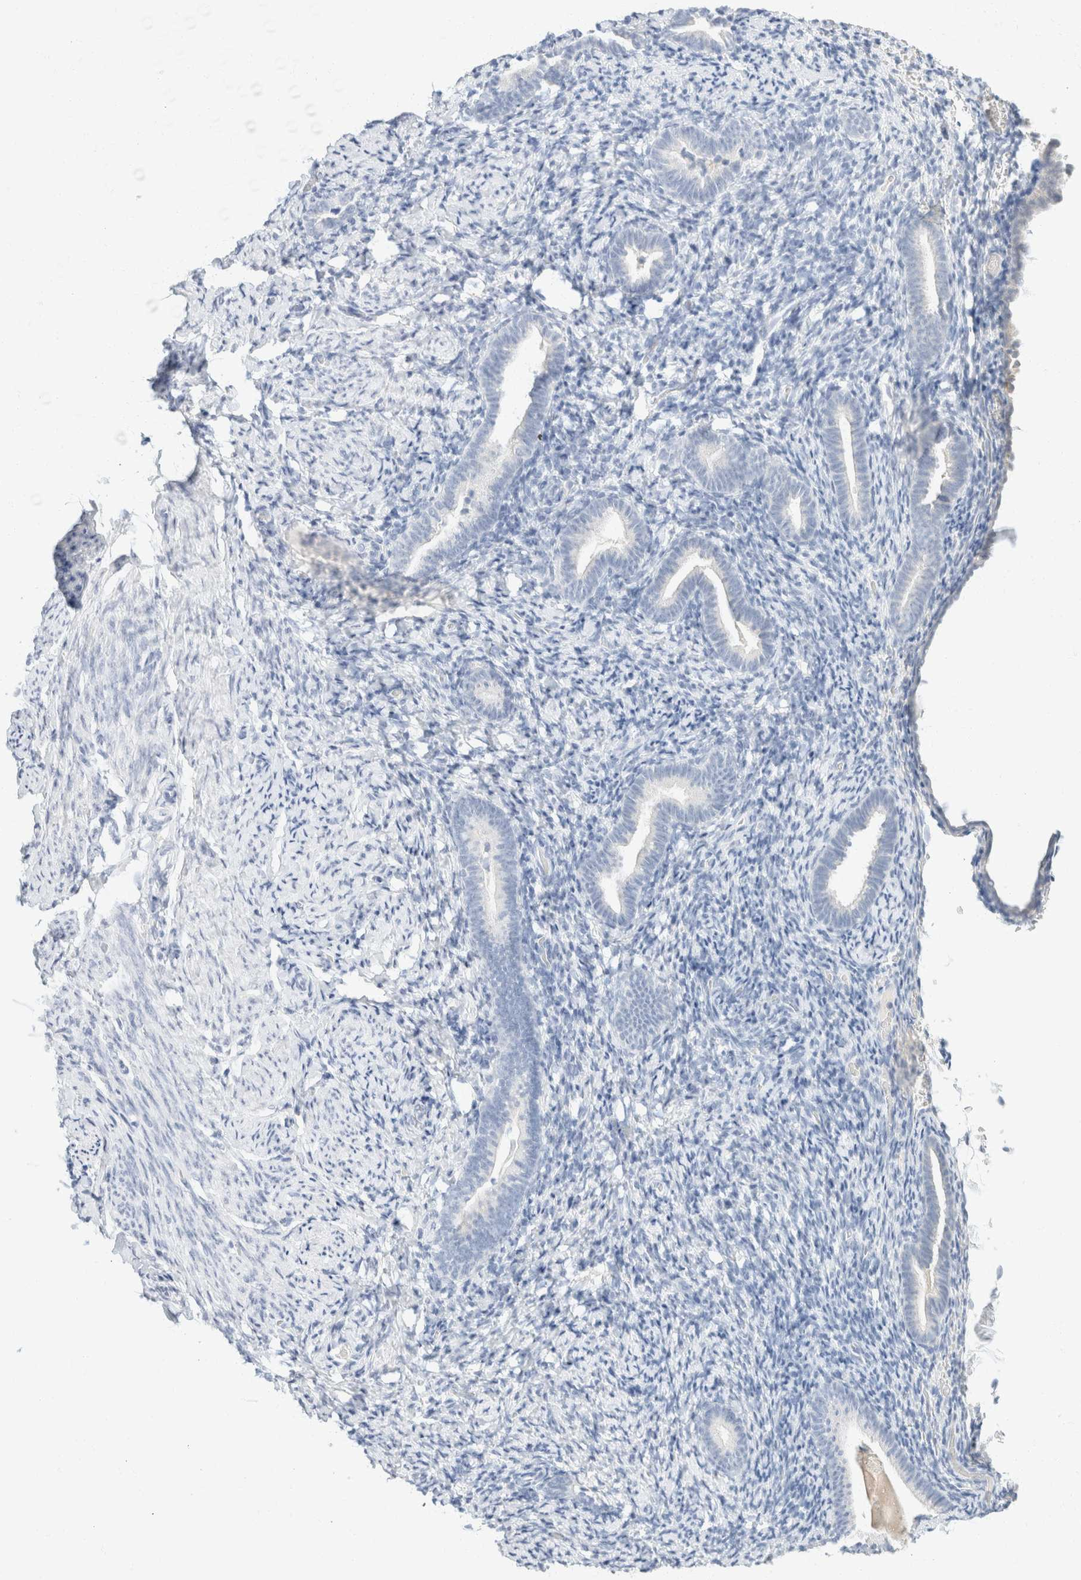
{"staining": {"intensity": "negative", "quantity": "none", "location": "none"}, "tissue": "endometrium", "cell_type": "Cells in endometrial stroma", "image_type": "normal", "snomed": [{"axis": "morphology", "description": "Normal tissue, NOS"}, {"axis": "topography", "description": "Endometrium"}], "caption": "This is a photomicrograph of immunohistochemistry (IHC) staining of normal endometrium, which shows no expression in cells in endometrial stroma.", "gene": "KRT20", "patient": {"sex": "female", "age": 51}}